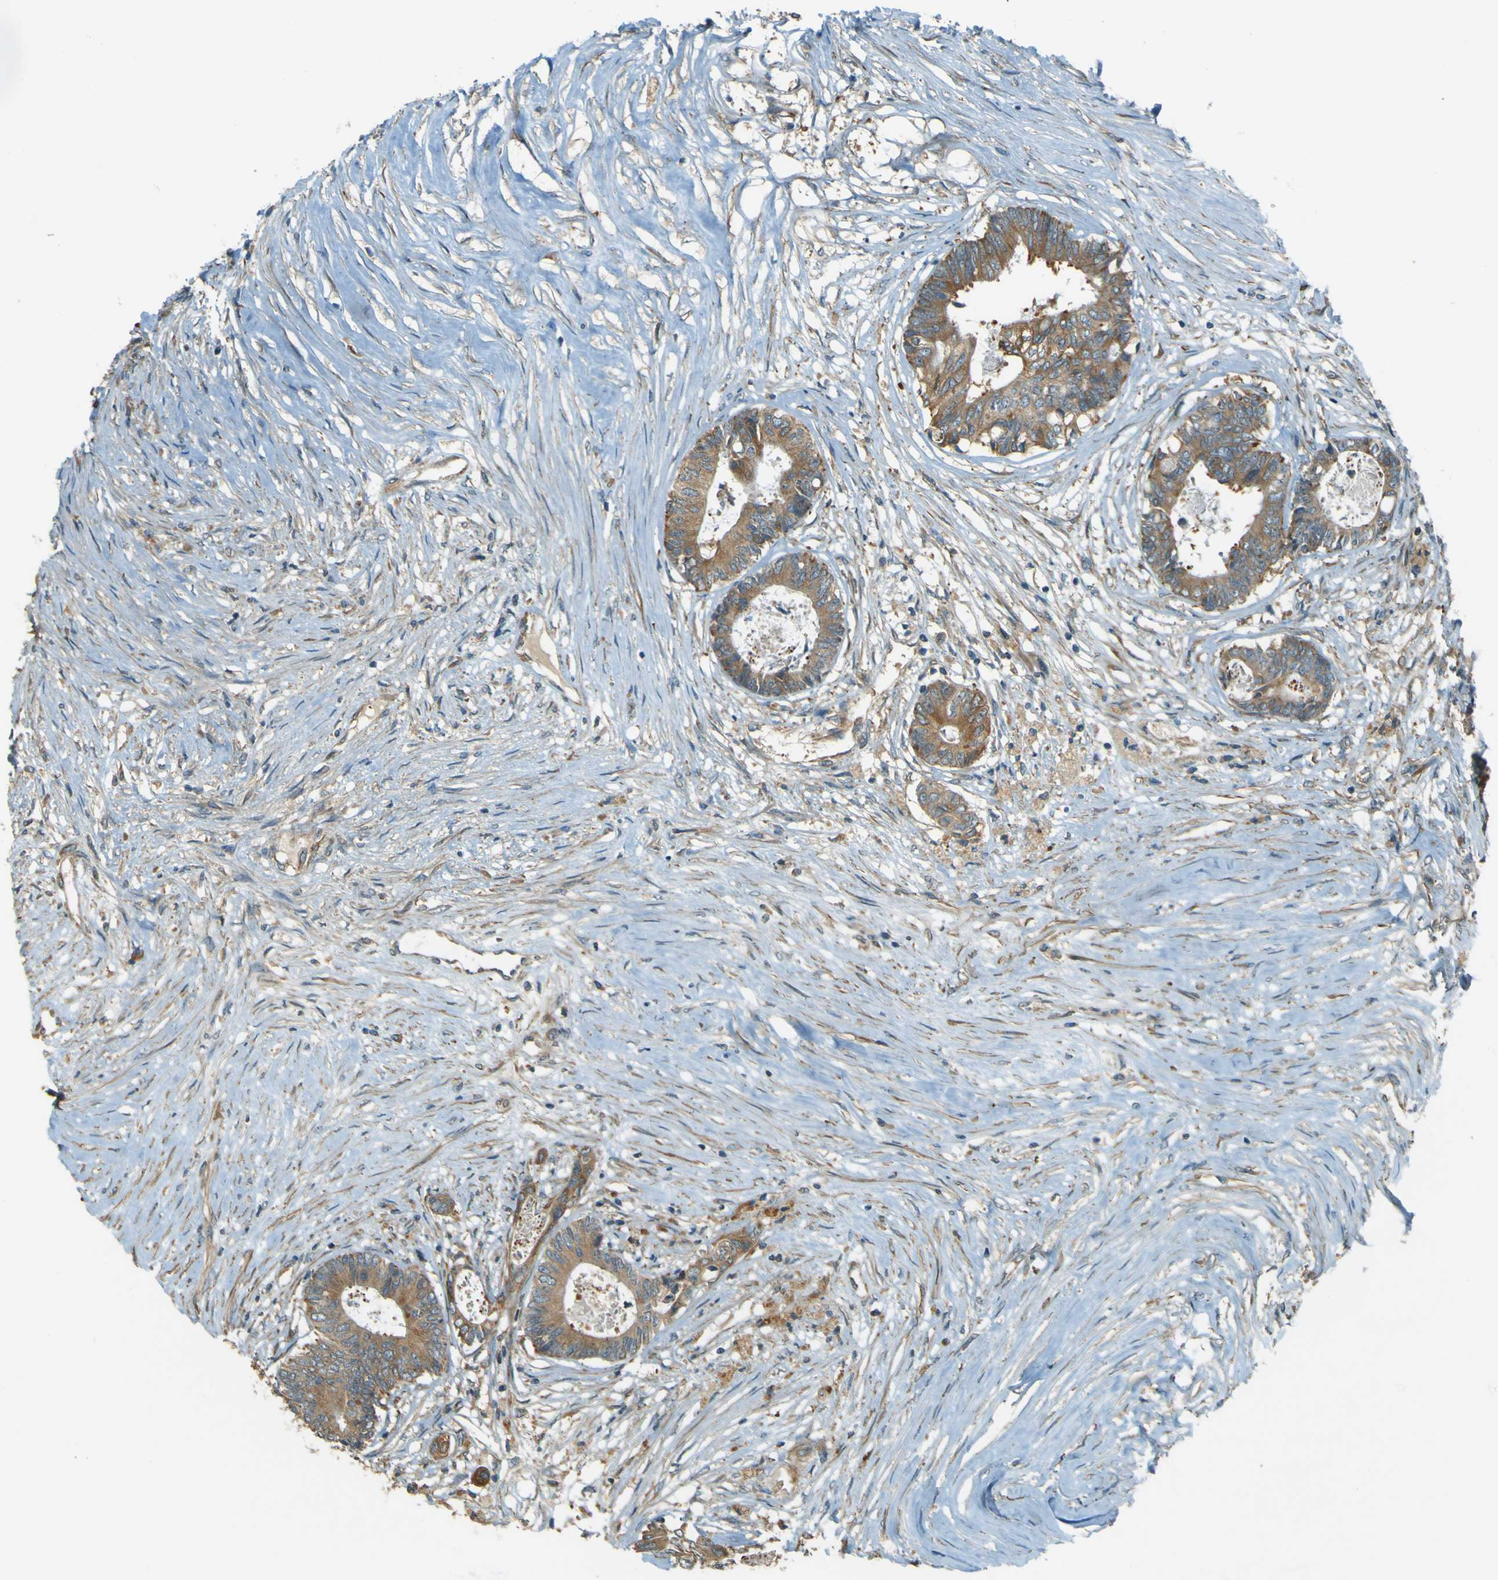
{"staining": {"intensity": "strong", "quantity": ">75%", "location": "cytoplasmic/membranous"}, "tissue": "colorectal cancer", "cell_type": "Tumor cells", "image_type": "cancer", "snomed": [{"axis": "morphology", "description": "Adenocarcinoma, NOS"}, {"axis": "topography", "description": "Rectum"}], "caption": "DAB immunohistochemical staining of colorectal cancer reveals strong cytoplasmic/membranous protein expression in approximately >75% of tumor cells.", "gene": "LPCAT1", "patient": {"sex": "male", "age": 63}}